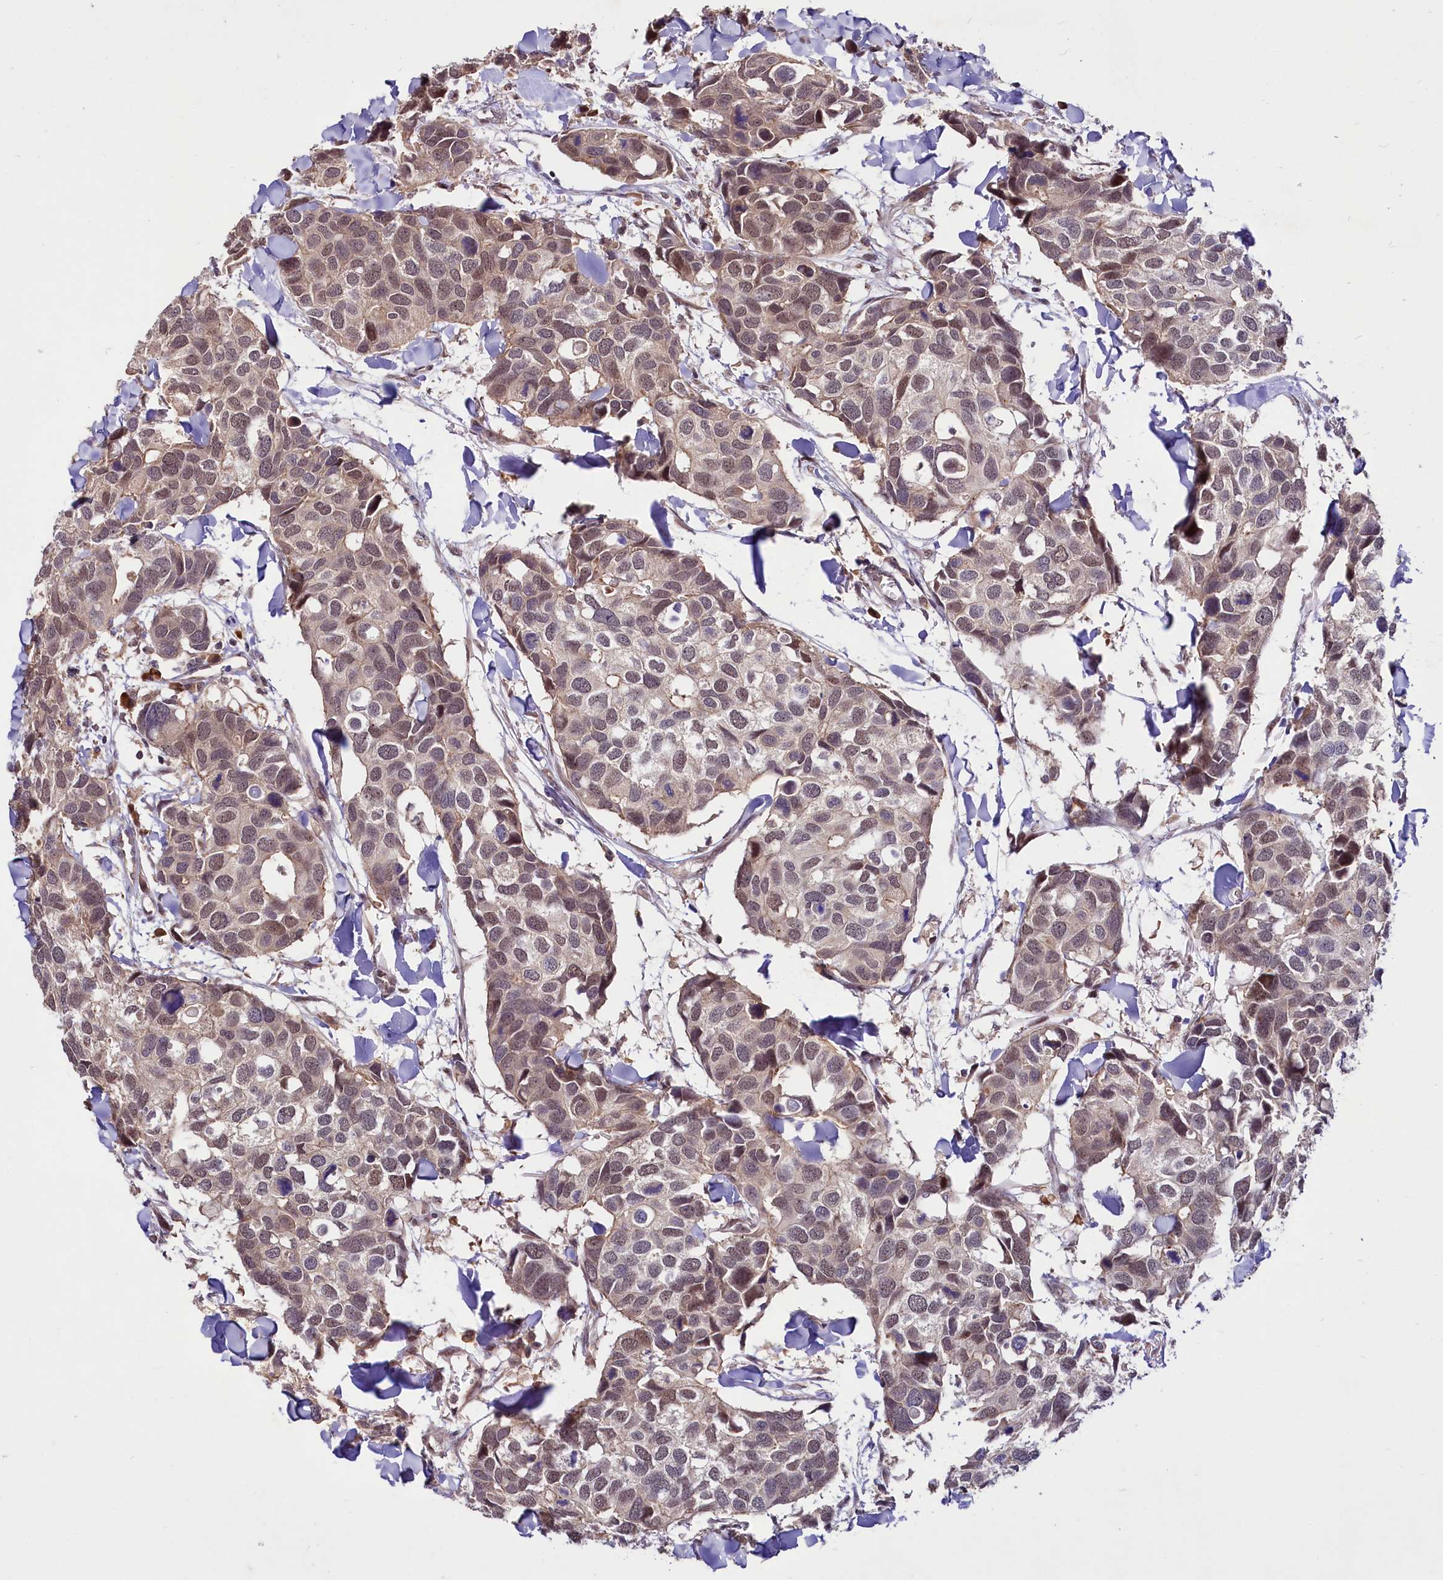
{"staining": {"intensity": "weak", "quantity": ">75%", "location": "nuclear"}, "tissue": "breast cancer", "cell_type": "Tumor cells", "image_type": "cancer", "snomed": [{"axis": "morphology", "description": "Duct carcinoma"}, {"axis": "topography", "description": "Breast"}], "caption": "Breast invasive ductal carcinoma stained for a protein reveals weak nuclear positivity in tumor cells.", "gene": "UBE3A", "patient": {"sex": "female", "age": 83}}